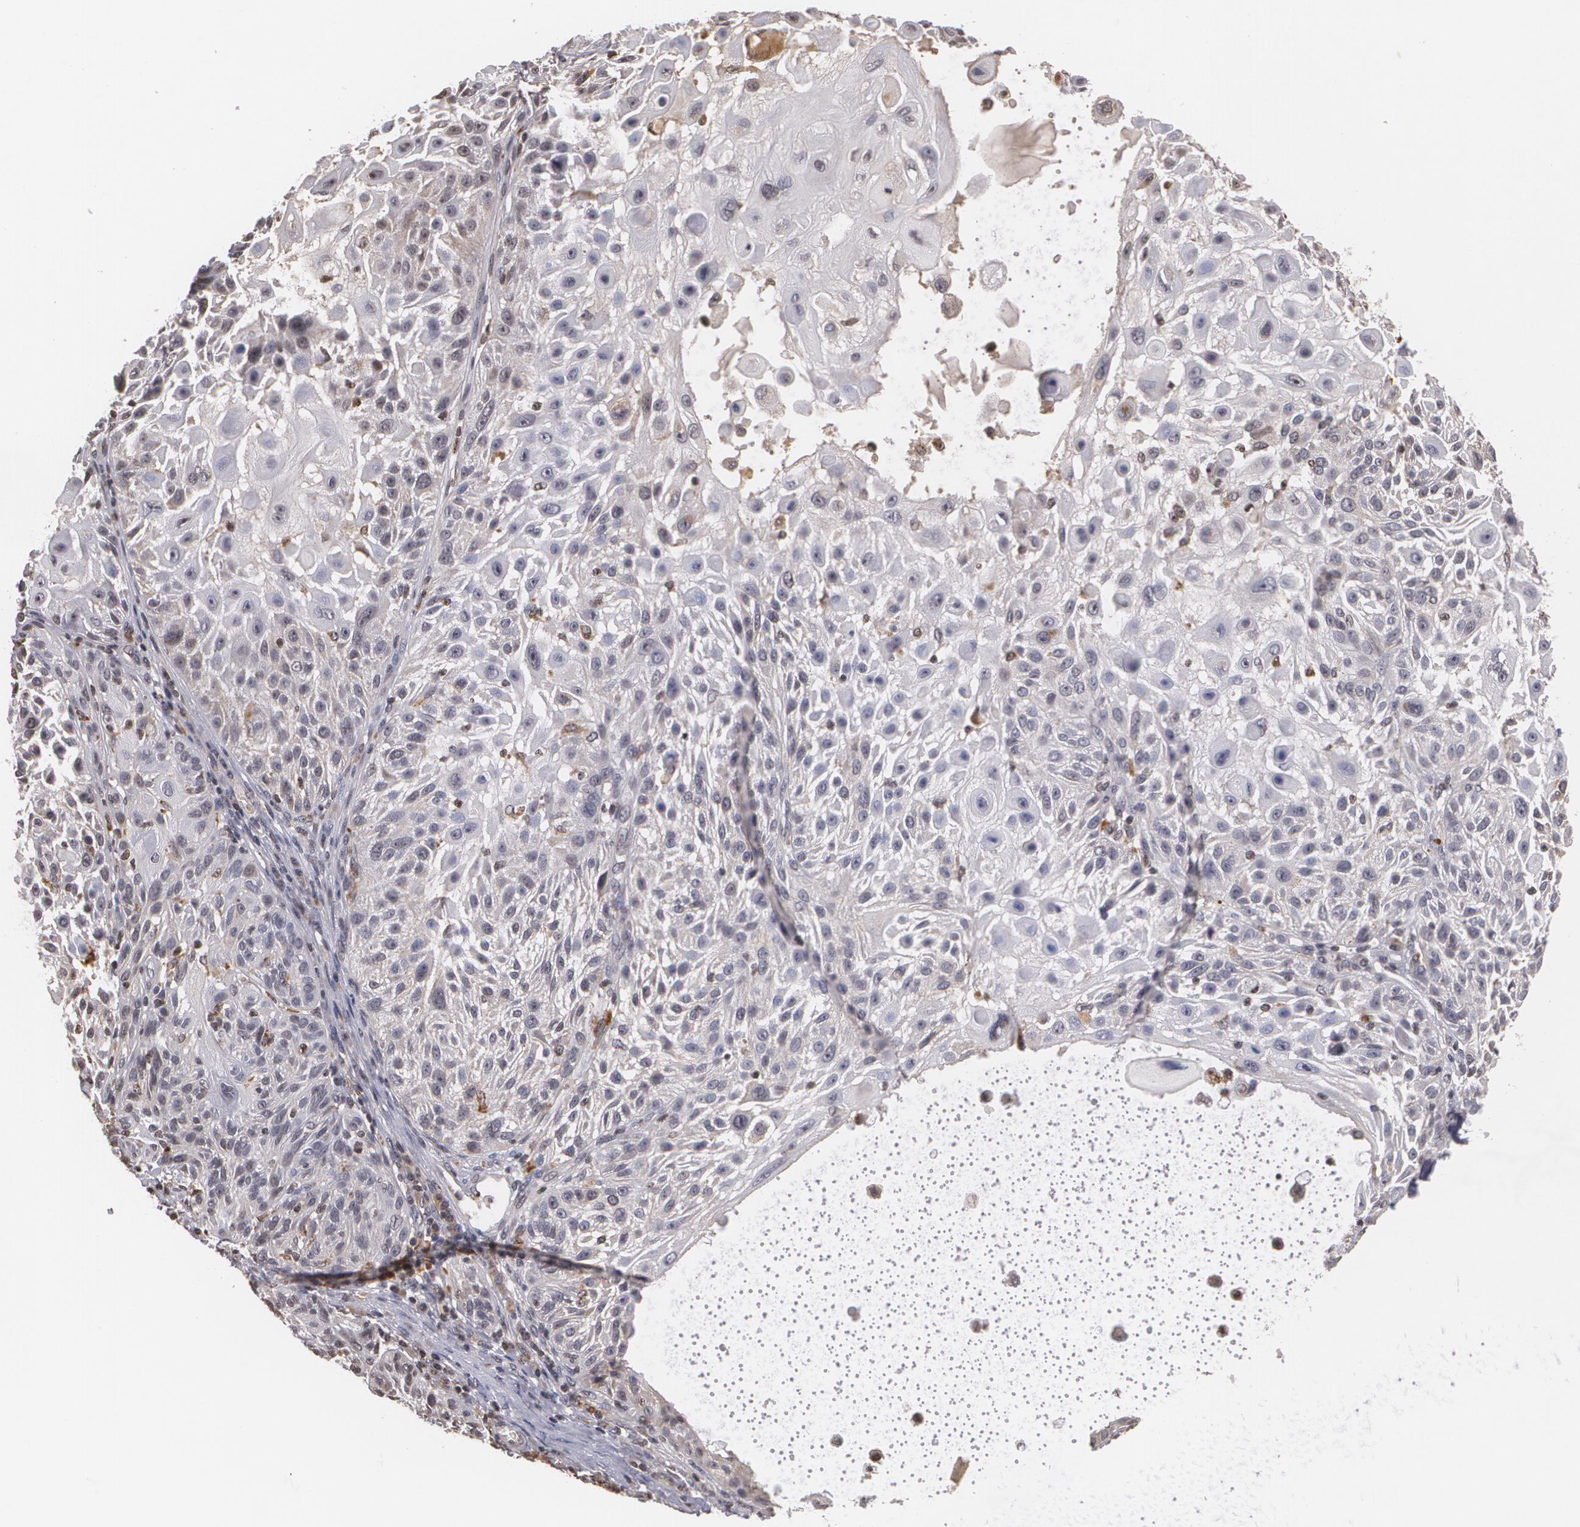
{"staining": {"intensity": "negative", "quantity": "none", "location": "none"}, "tissue": "skin cancer", "cell_type": "Tumor cells", "image_type": "cancer", "snomed": [{"axis": "morphology", "description": "Squamous cell carcinoma, NOS"}, {"axis": "topography", "description": "Skin"}], "caption": "This is a micrograph of IHC staining of skin squamous cell carcinoma, which shows no positivity in tumor cells. (Immunohistochemistry (ihc), brightfield microscopy, high magnification).", "gene": "VAV3", "patient": {"sex": "female", "age": 89}}